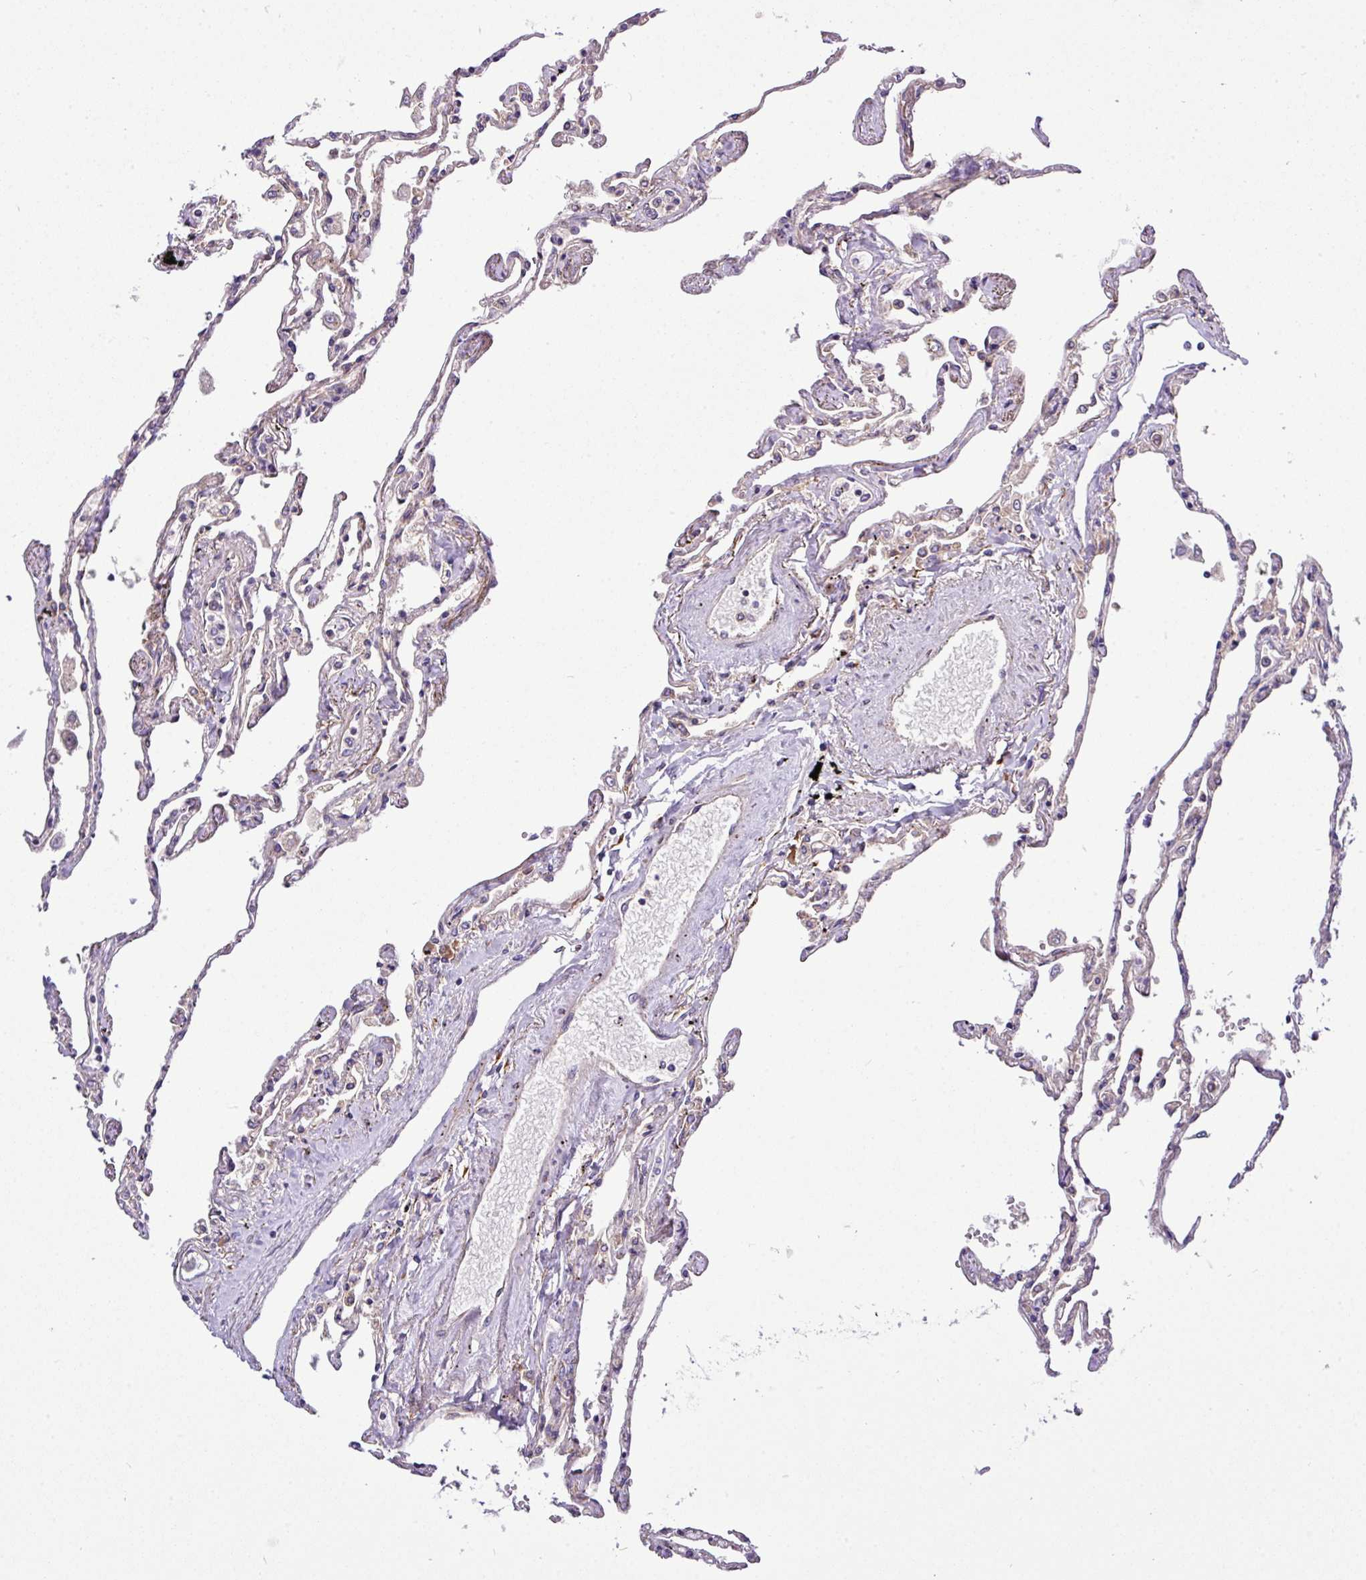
{"staining": {"intensity": "weak", "quantity": "25%-75%", "location": "cytoplasmic/membranous"}, "tissue": "lung", "cell_type": "Alveolar cells", "image_type": "normal", "snomed": [{"axis": "morphology", "description": "Normal tissue, NOS"}, {"axis": "topography", "description": "Lung"}], "caption": "Weak cytoplasmic/membranous expression for a protein is seen in approximately 25%-75% of alveolar cells of unremarkable lung using immunohistochemistry.", "gene": "TM2D2", "patient": {"sex": "female", "age": 67}}